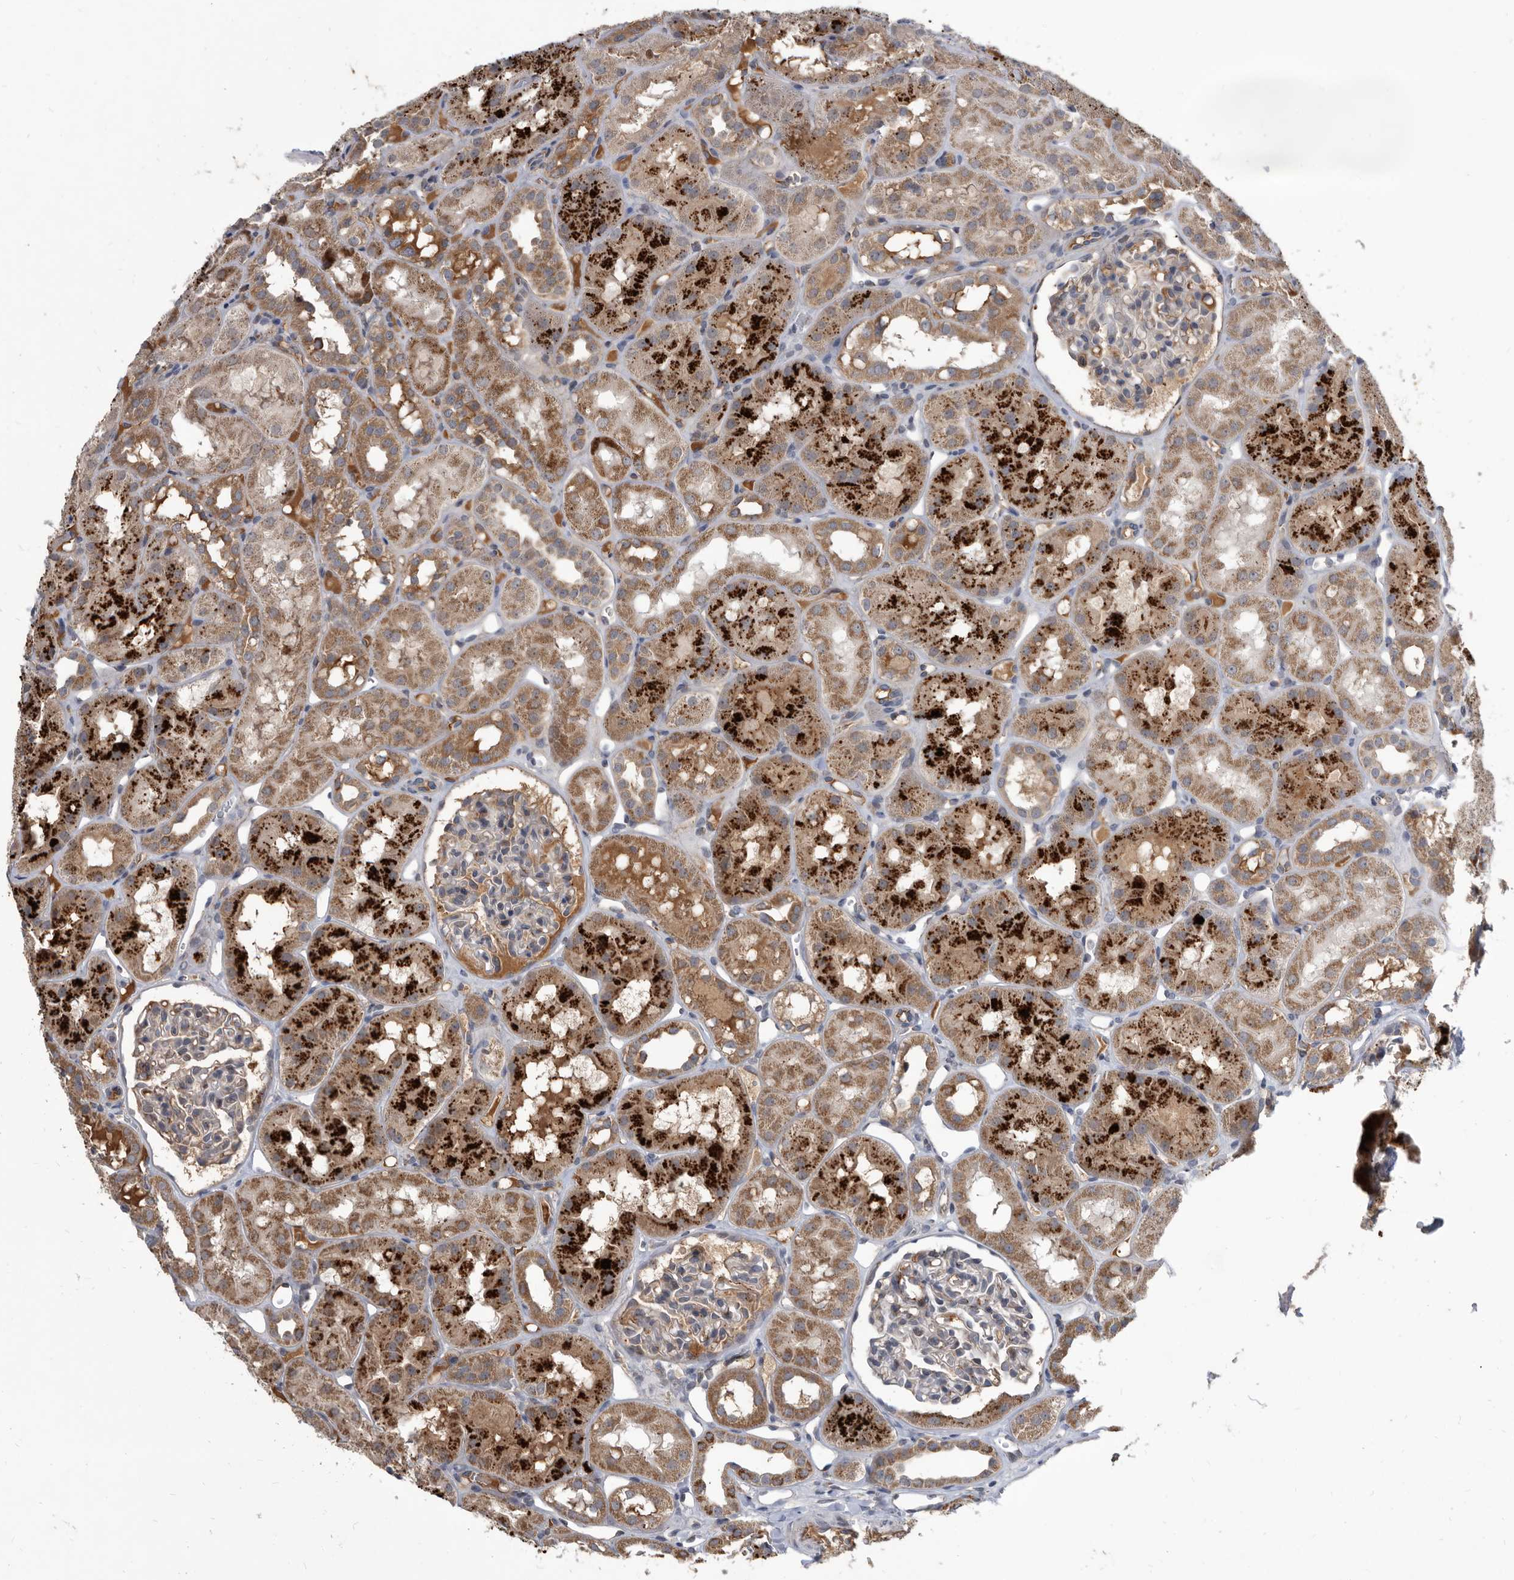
{"staining": {"intensity": "moderate", "quantity": "<25%", "location": "cytoplasmic/membranous"}, "tissue": "kidney", "cell_type": "Cells in glomeruli", "image_type": "normal", "snomed": [{"axis": "morphology", "description": "Normal tissue, NOS"}, {"axis": "topography", "description": "Kidney"}], "caption": "Immunohistochemical staining of unremarkable human kidney exhibits low levels of moderate cytoplasmic/membranous expression in about <25% of cells in glomeruli.", "gene": "PI15", "patient": {"sex": "male", "age": 16}}